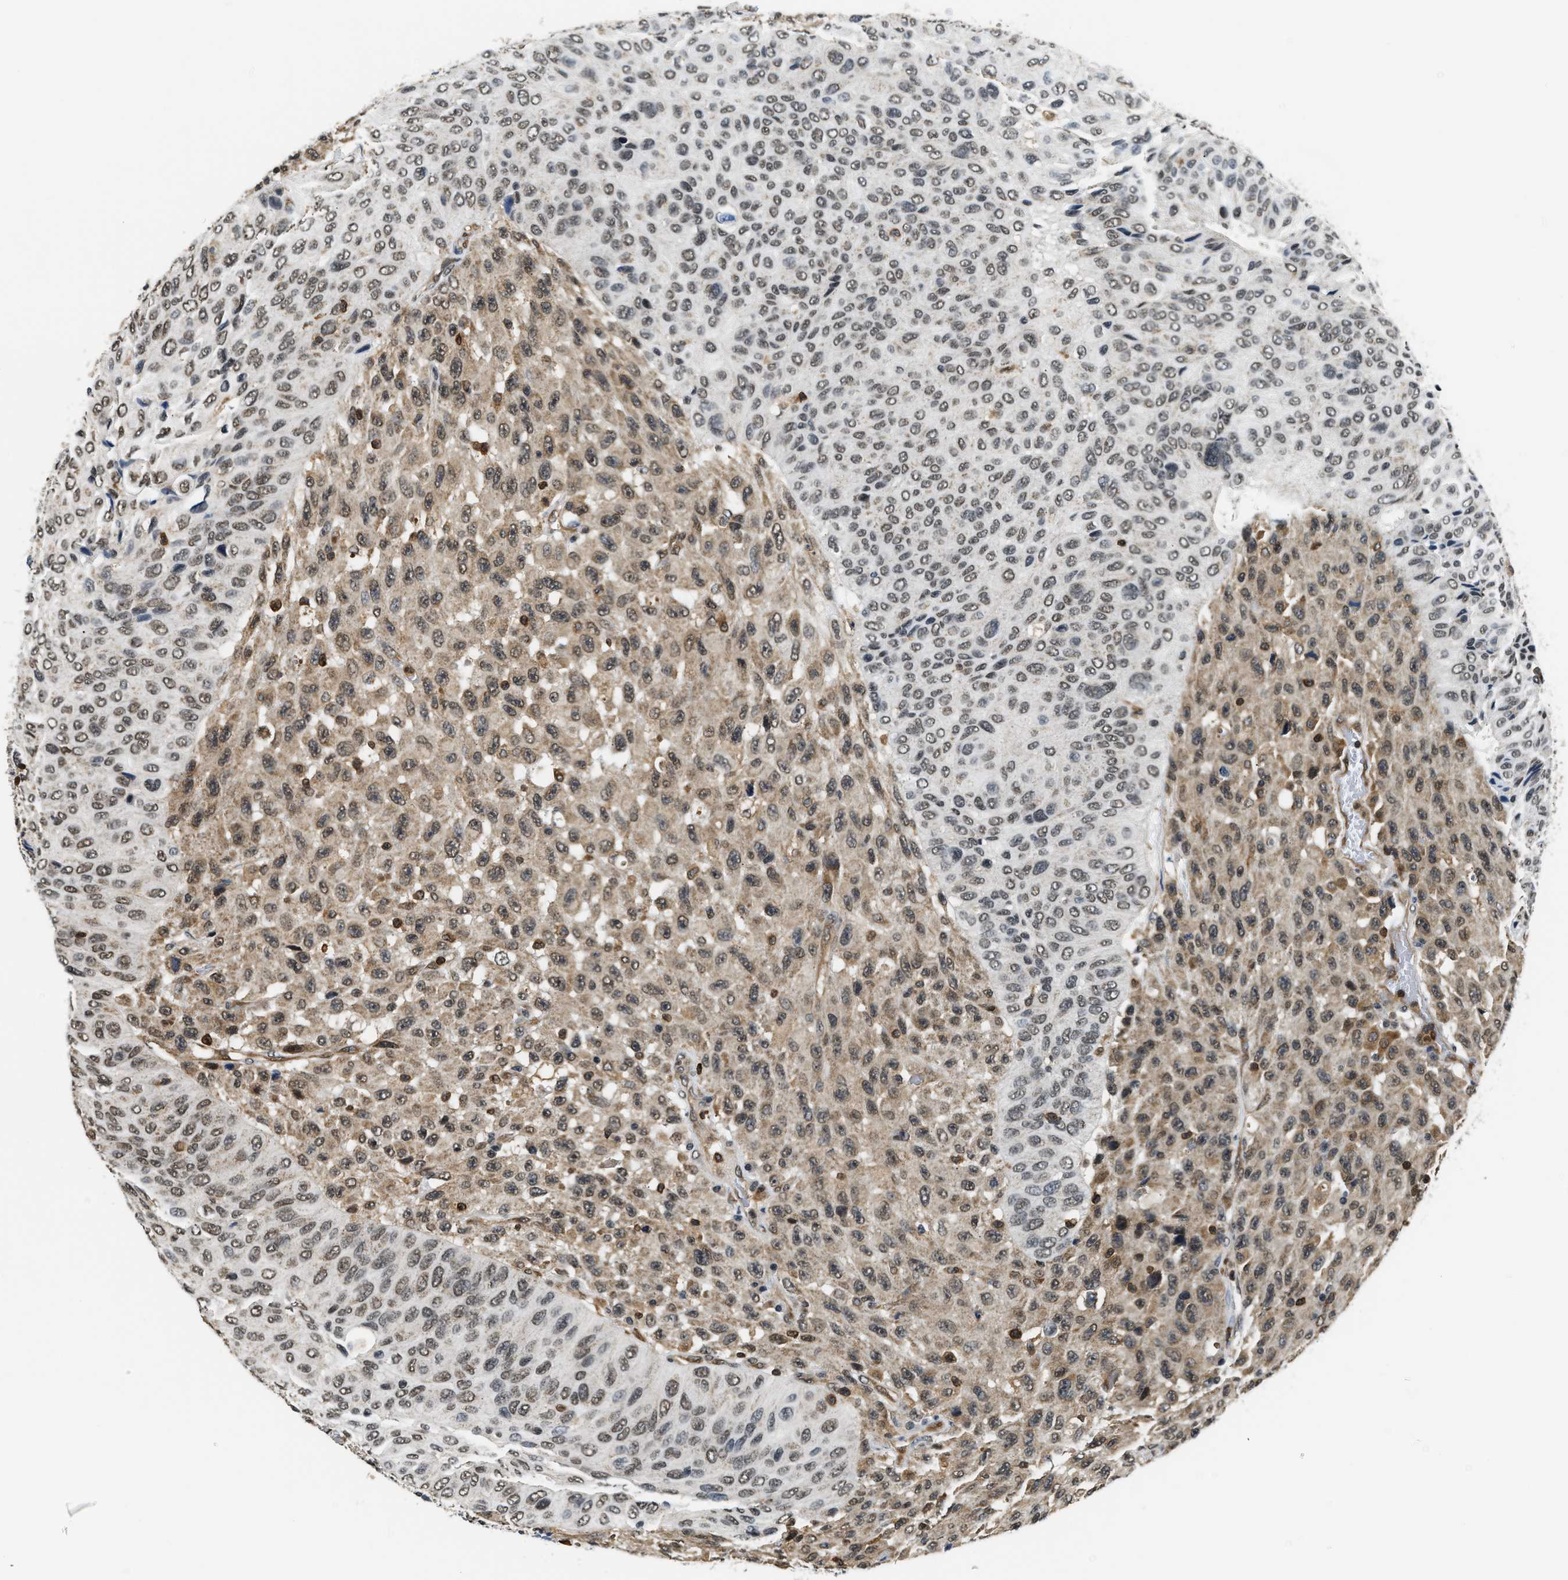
{"staining": {"intensity": "moderate", "quantity": ">75%", "location": "cytoplasmic/membranous,nuclear"}, "tissue": "urothelial cancer", "cell_type": "Tumor cells", "image_type": "cancer", "snomed": [{"axis": "morphology", "description": "Urothelial carcinoma, High grade"}, {"axis": "topography", "description": "Urinary bladder"}], "caption": "Immunohistochemistry (IHC) (DAB (3,3'-diaminobenzidine)) staining of urothelial cancer reveals moderate cytoplasmic/membranous and nuclear protein staining in approximately >75% of tumor cells.", "gene": "STK10", "patient": {"sex": "male", "age": 66}}